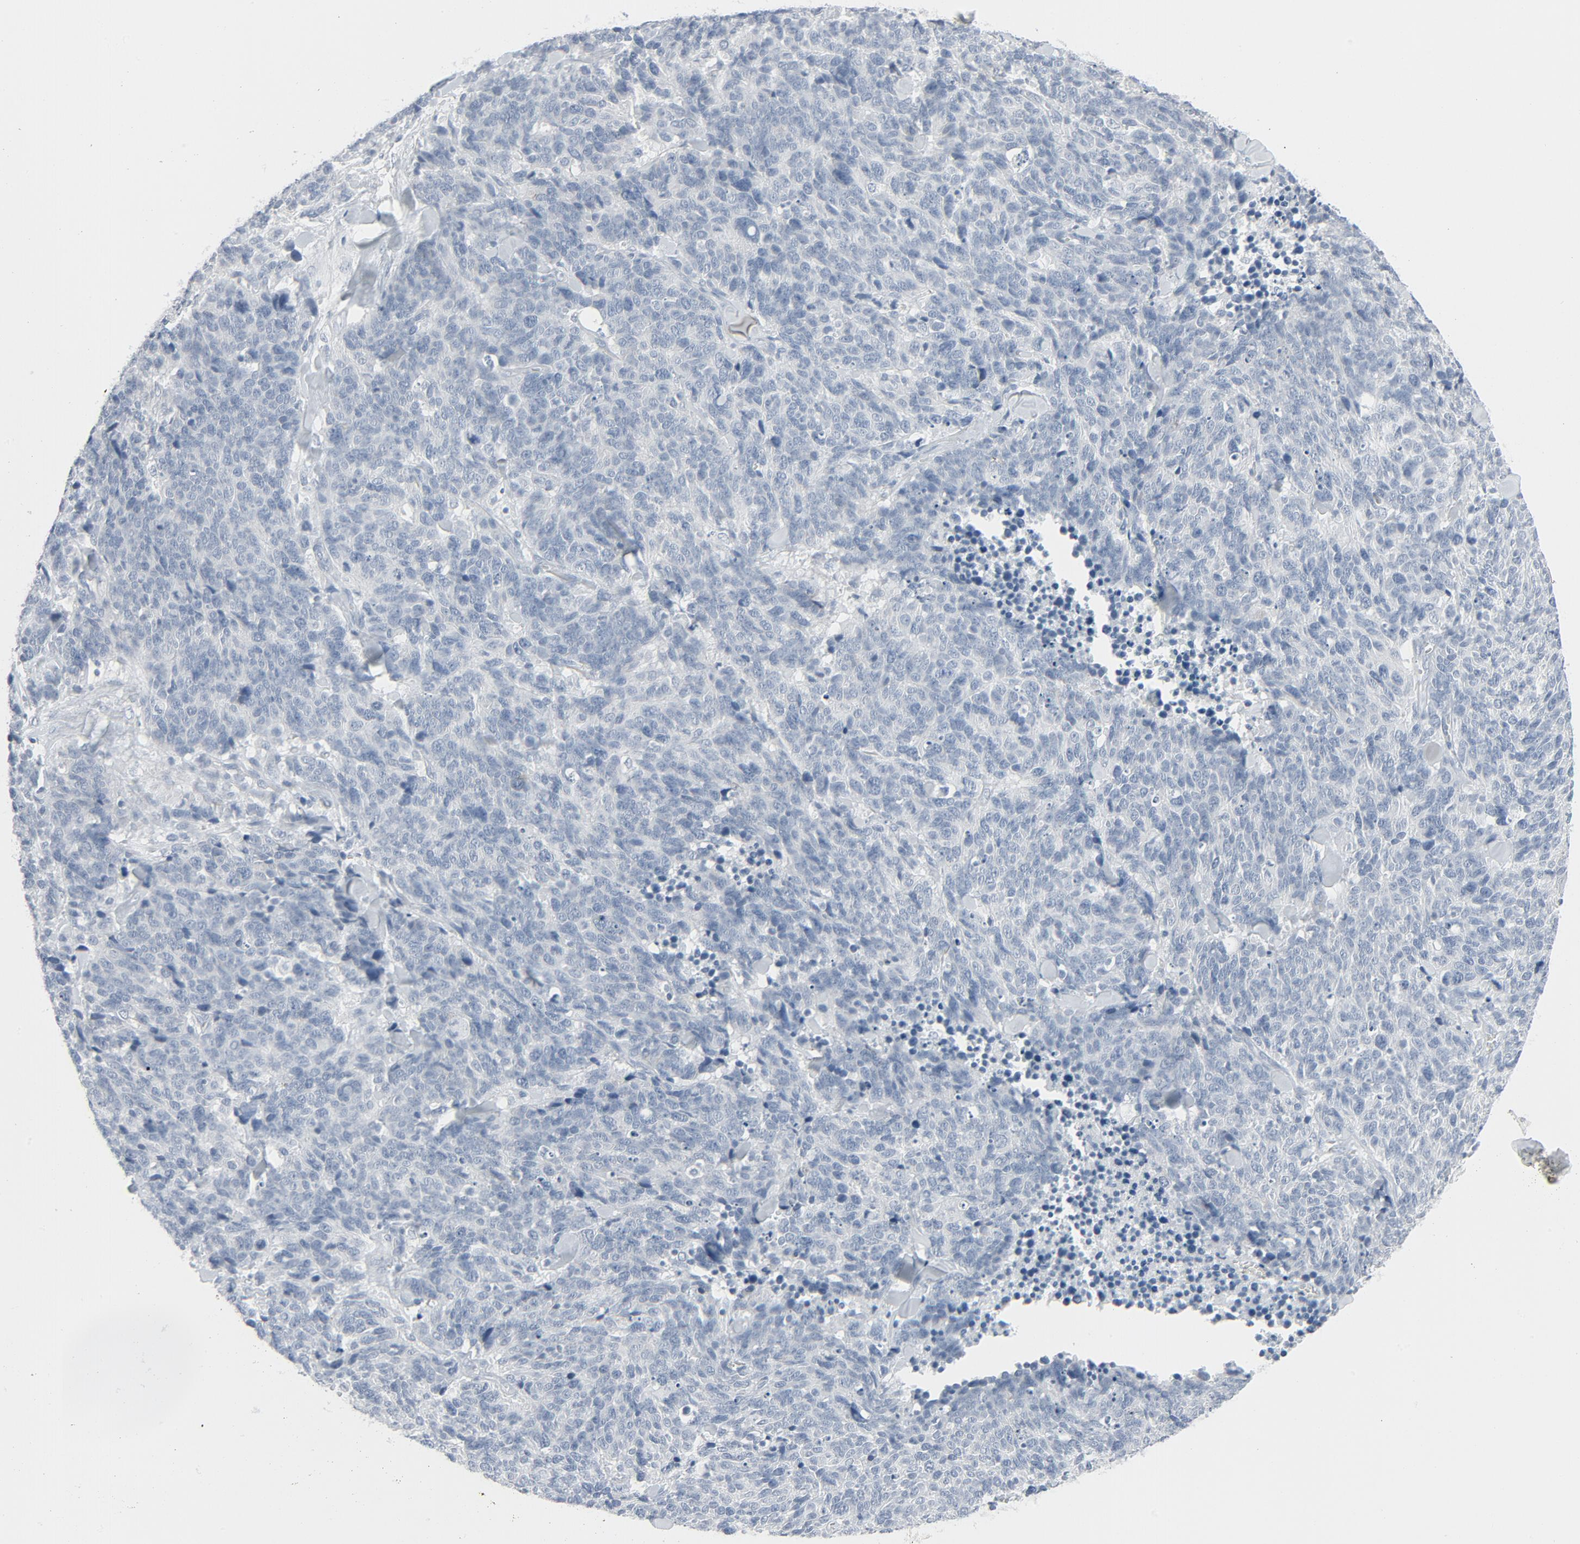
{"staining": {"intensity": "negative", "quantity": "none", "location": "none"}, "tissue": "lung cancer", "cell_type": "Tumor cells", "image_type": "cancer", "snomed": [{"axis": "morphology", "description": "Neoplasm, malignant, NOS"}, {"axis": "topography", "description": "Lung"}], "caption": "This is a photomicrograph of immunohistochemistry staining of lung cancer, which shows no staining in tumor cells. The staining is performed using DAB (3,3'-diaminobenzidine) brown chromogen with nuclei counter-stained in using hematoxylin.", "gene": "FGFR3", "patient": {"sex": "female", "age": 58}}